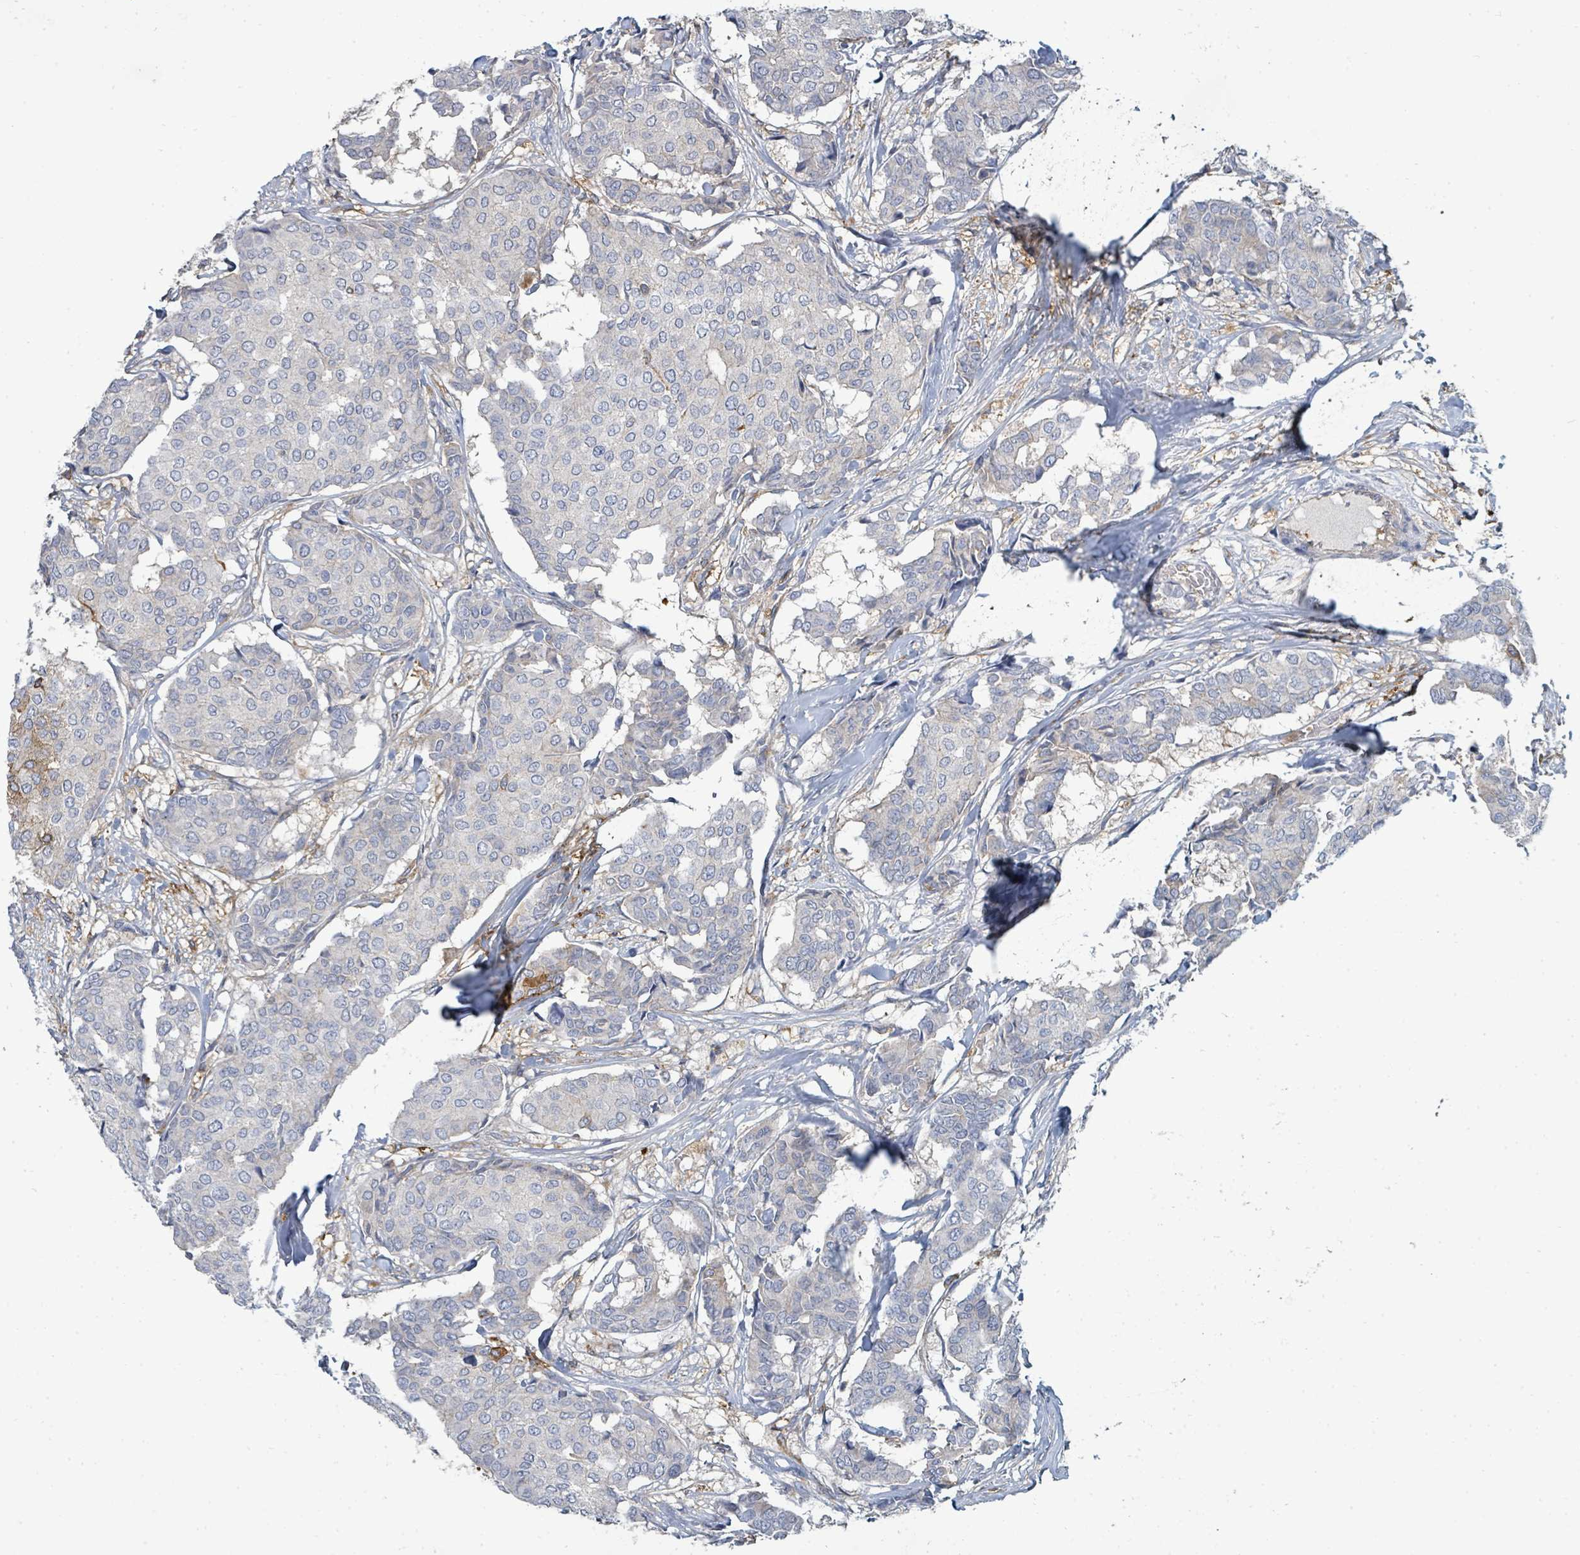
{"staining": {"intensity": "negative", "quantity": "none", "location": "none"}, "tissue": "breast cancer", "cell_type": "Tumor cells", "image_type": "cancer", "snomed": [{"axis": "morphology", "description": "Duct carcinoma"}, {"axis": "topography", "description": "Breast"}], "caption": "Immunohistochemistry of human breast cancer (infiltrating ductal carcinoma) reveals no expression in tumor cells.", "gene": "IFIT1", "patient": {"sex": "female", "age": 75}}